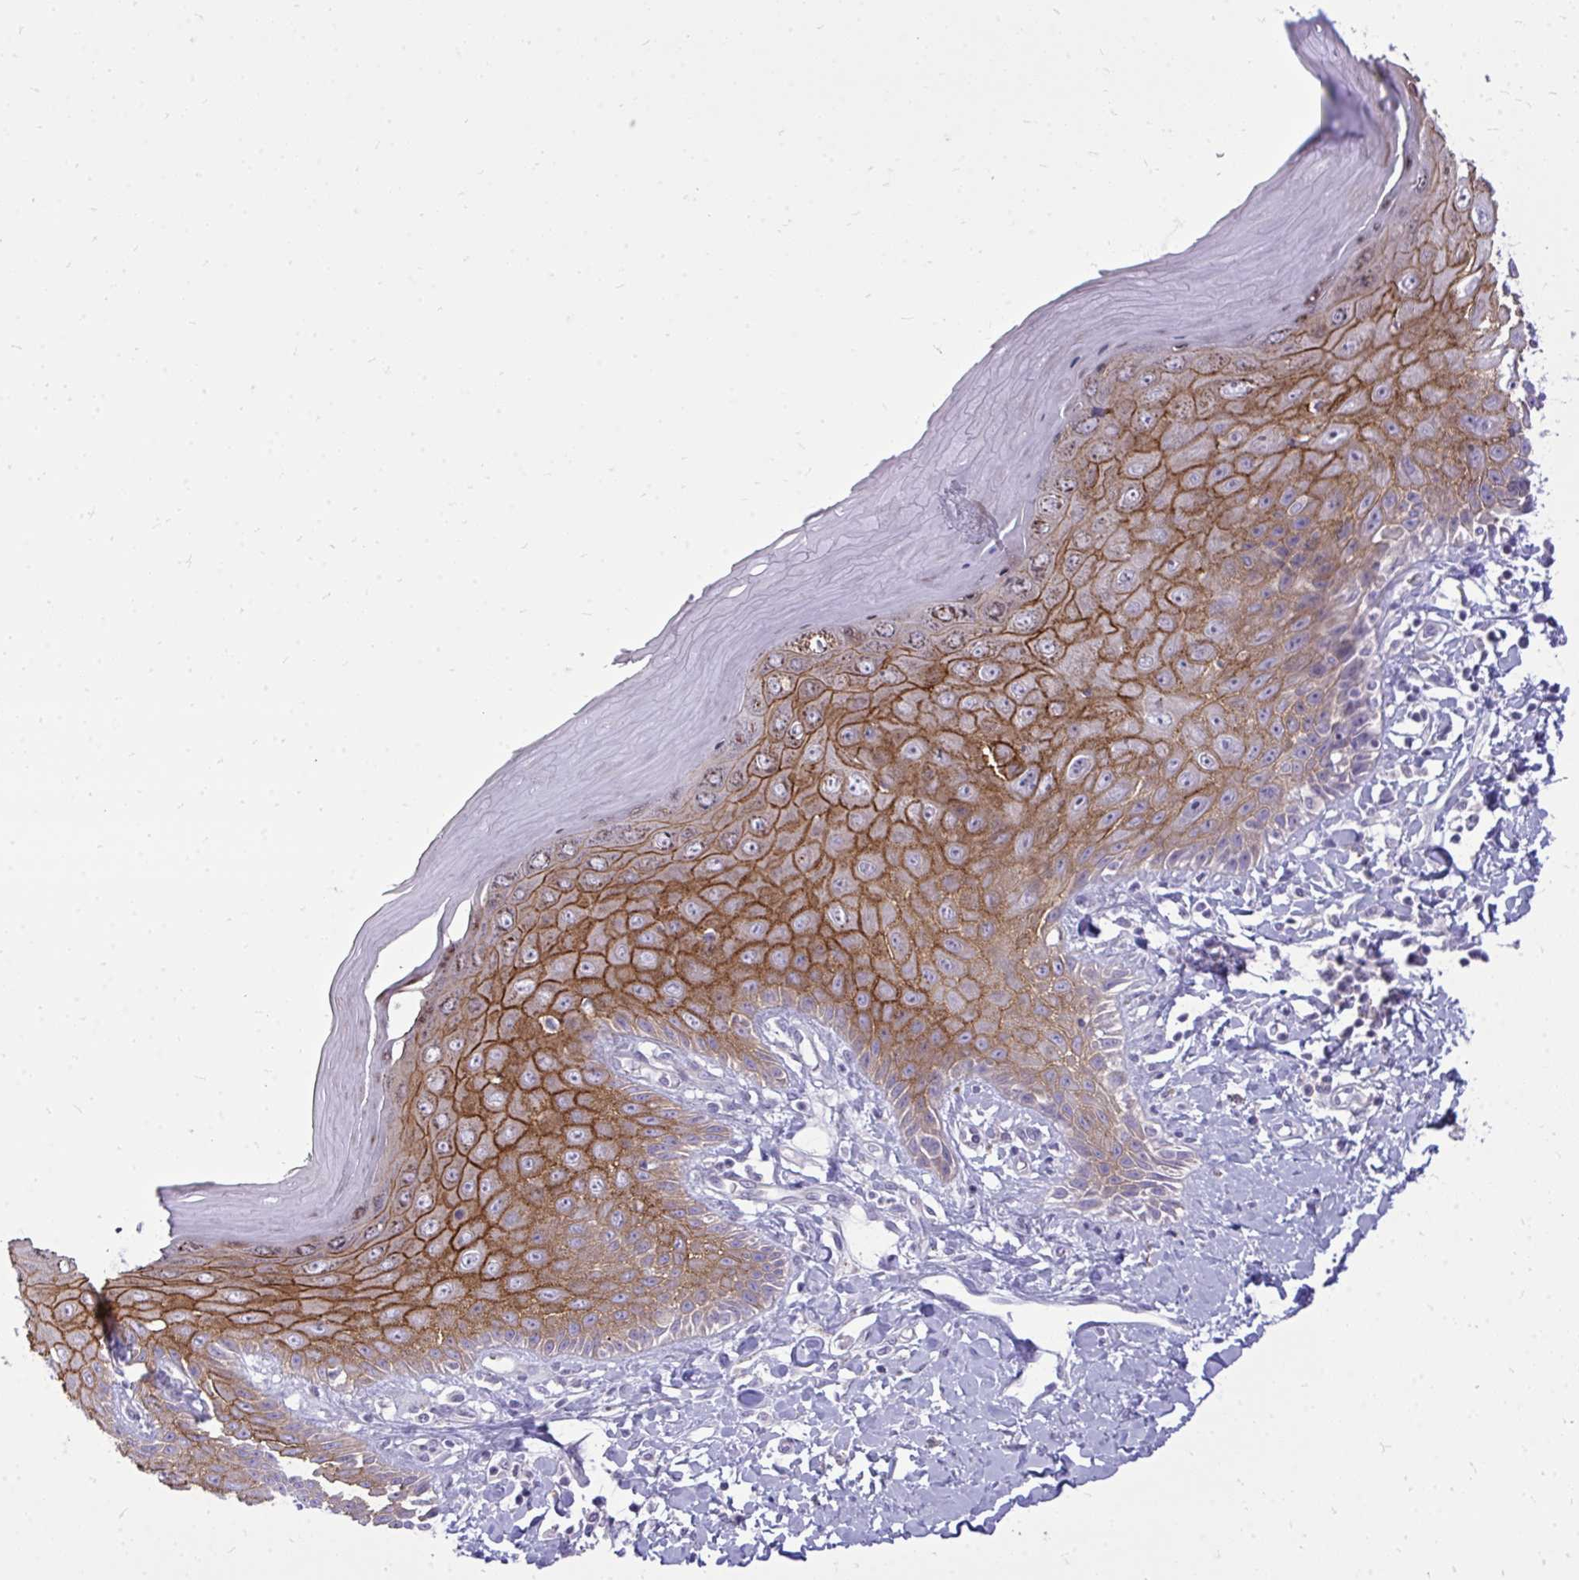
{"staining": {"intensity": "strong", "quantity": ">75%", "location": "cytoplasmic/membranous"}, "tissue": "skin", "cell_type": "Epidermal cells", "image_type": "normal", "snomed": [{"axis": "morphology", "description": "Normal tissue, NOS"}, {"axis": "topography", "description": "Anal"}, {"axis": "topography", "description": "Peripheral nerve tissue"}], "caption": "Immunohistochemistry (IHC) histopathology image of normal skin: skin stained using immunohistochemistry (IHC) exhibits high levels of strong protein expression localized specifically in the cytoplasmic/membranous of epidermal cells, appearing as a cytoplasmic/membranous brown color.", "gene": "SPTBN2", "patient": {"sex": "male", "age": 78}}